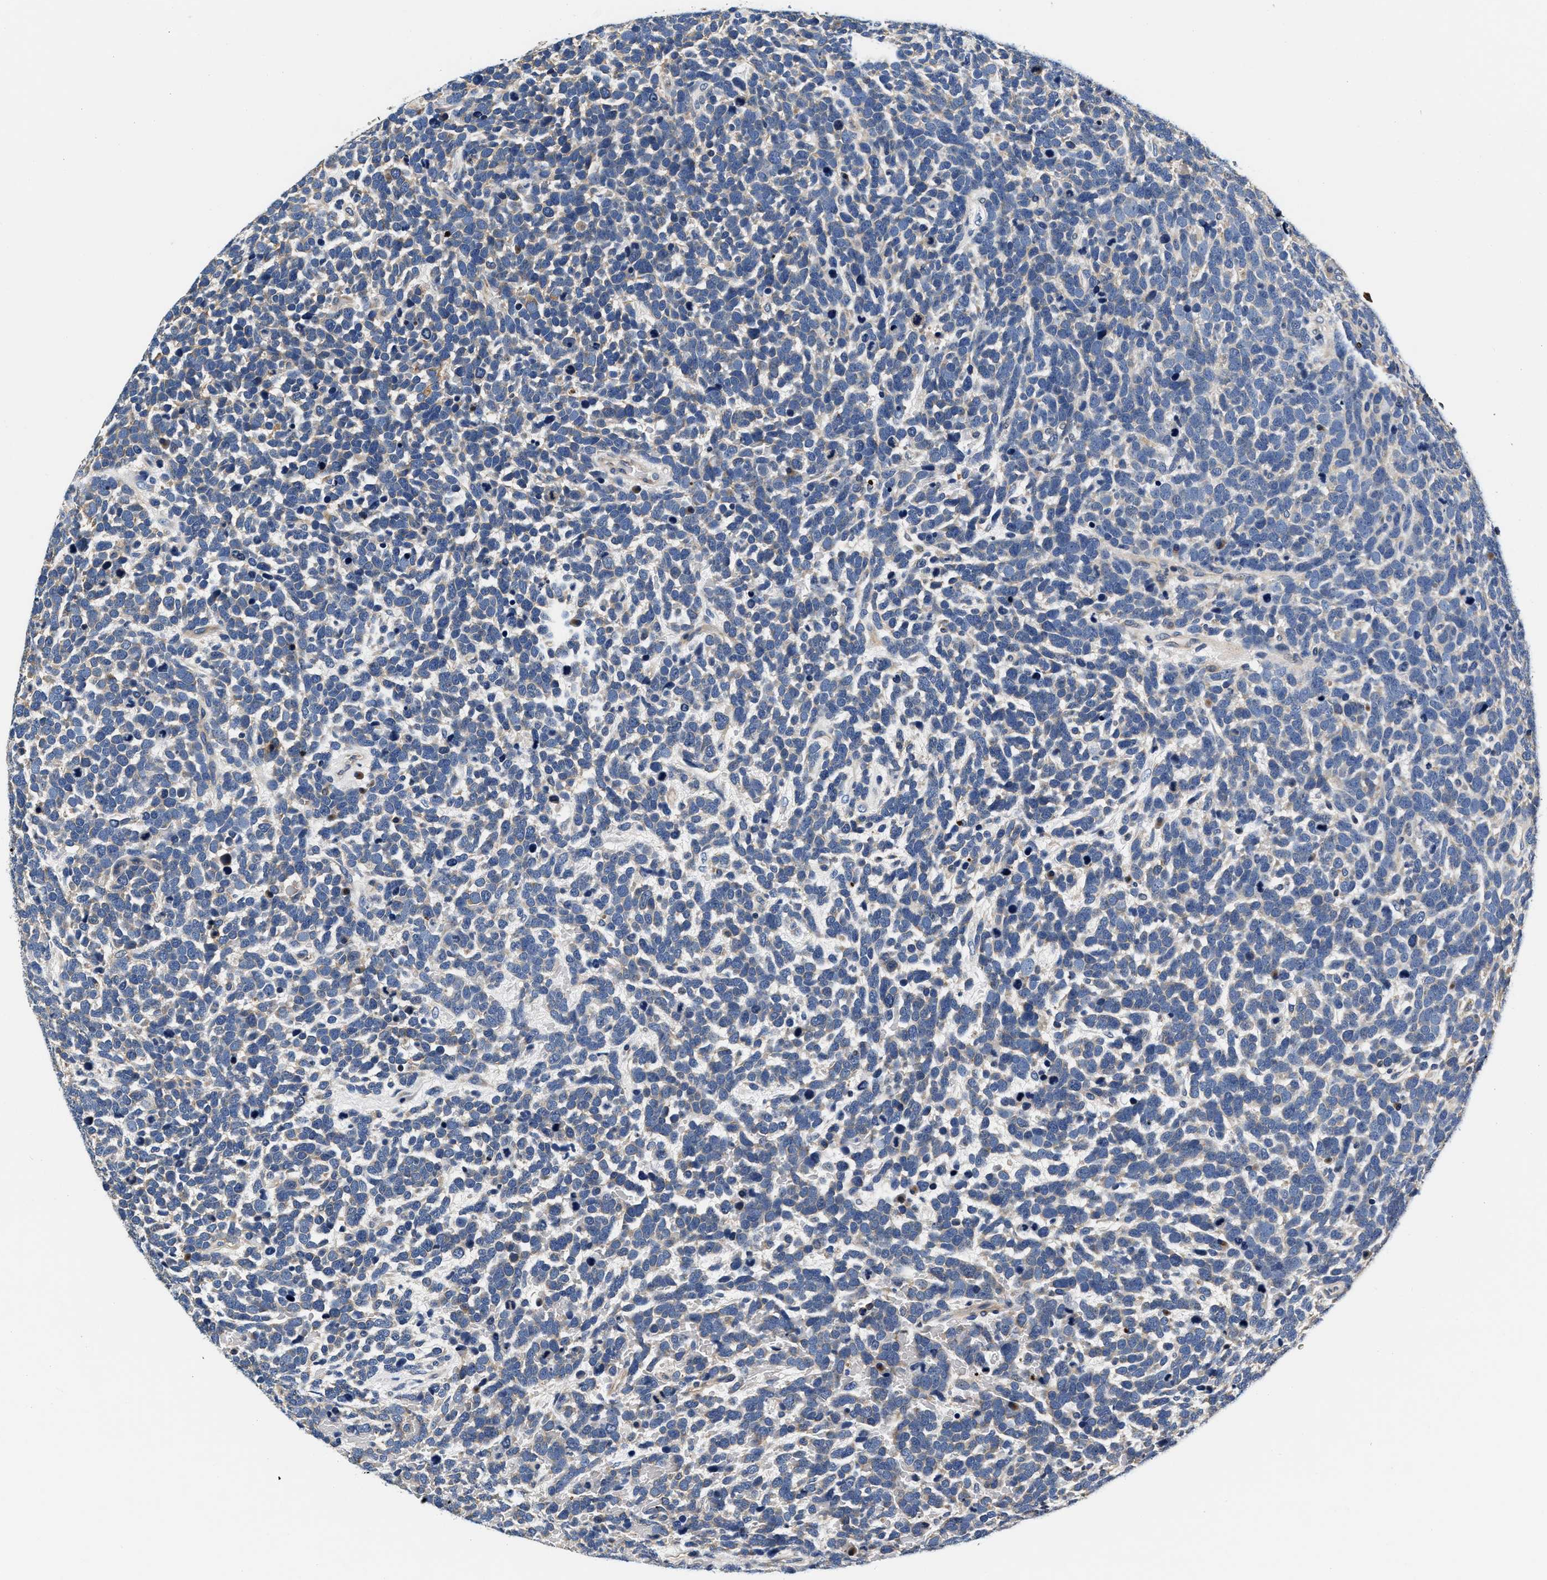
{"staining": {"intensity": "weak", "quantity": "<25%", "location": "cytoplasmic/membranous"}, "tissue": "urothelial cancer", "cell_type": "Tumor cells", "image_type": "cancer", "snomed": [{"axis": "morphology", "description": "Urothelial carcinoma, High grade"}, {"axis": "topography", "description": "Urinary bladder"}], "caption": "This is a image of immunohistochemistry (IHC) staining of high-grade urothelial carcinoma, which shows no staining in tumor cells.", "gene": "ABCG8", "patient": {"sex": "female", "age": 82}}